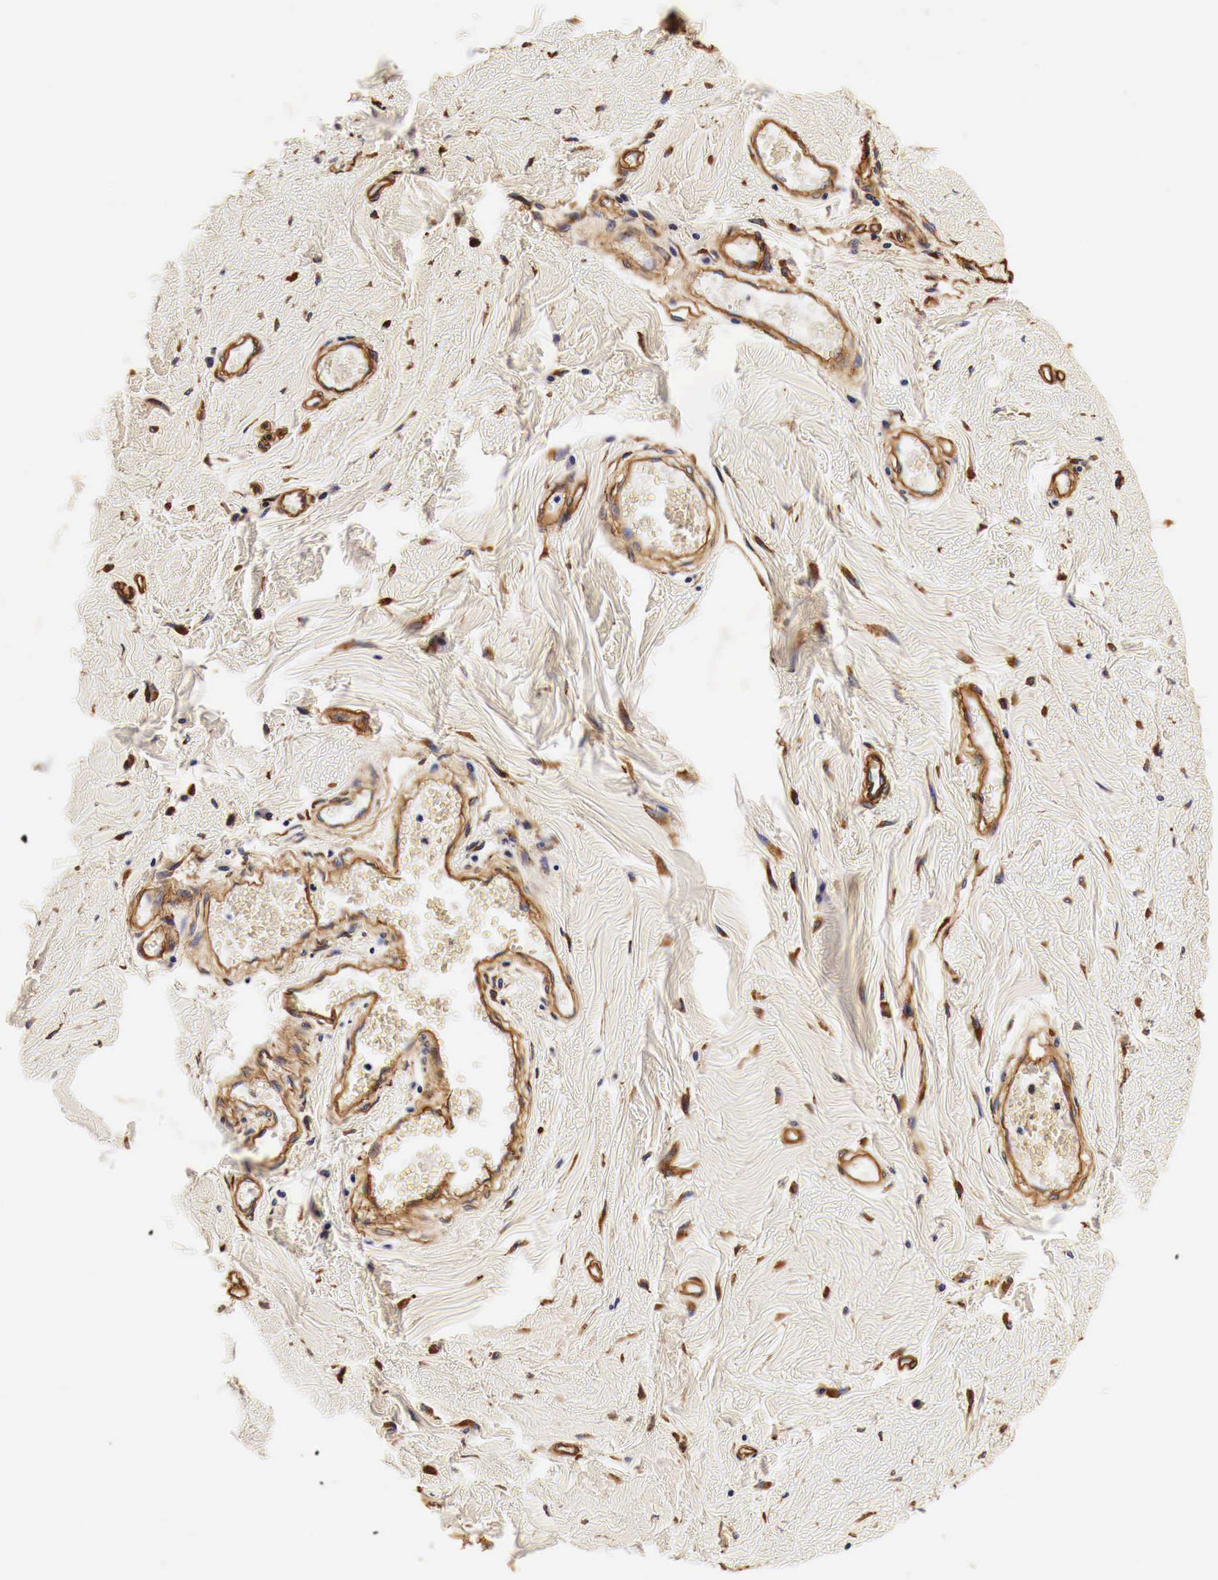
{"staining": {"intensity": "moderate", "quantity": ">75%", "location": "cytoplasmic/membranous"}, "tissue": "adipose tissue", "cell_type": "Adipocytes", "image_type": "normal", "snomed": [{"axis": "morphology", "description": "Normal tissue, NOS"}, {"axis": "morphology", "description": "Sarcoma, NOS"}, {"axis": "topography", "description": "Skin"}, {"axis": "topography", "description": "Soft tissue"}], "caption": "Protein analysis of unremarkable adipose tissue demonstrates moderate cytoplasmic/membranous staining in about >75% of adipocytes.", "gene": "LAMB2", "patient": {"sex": "female", "age": 51}}